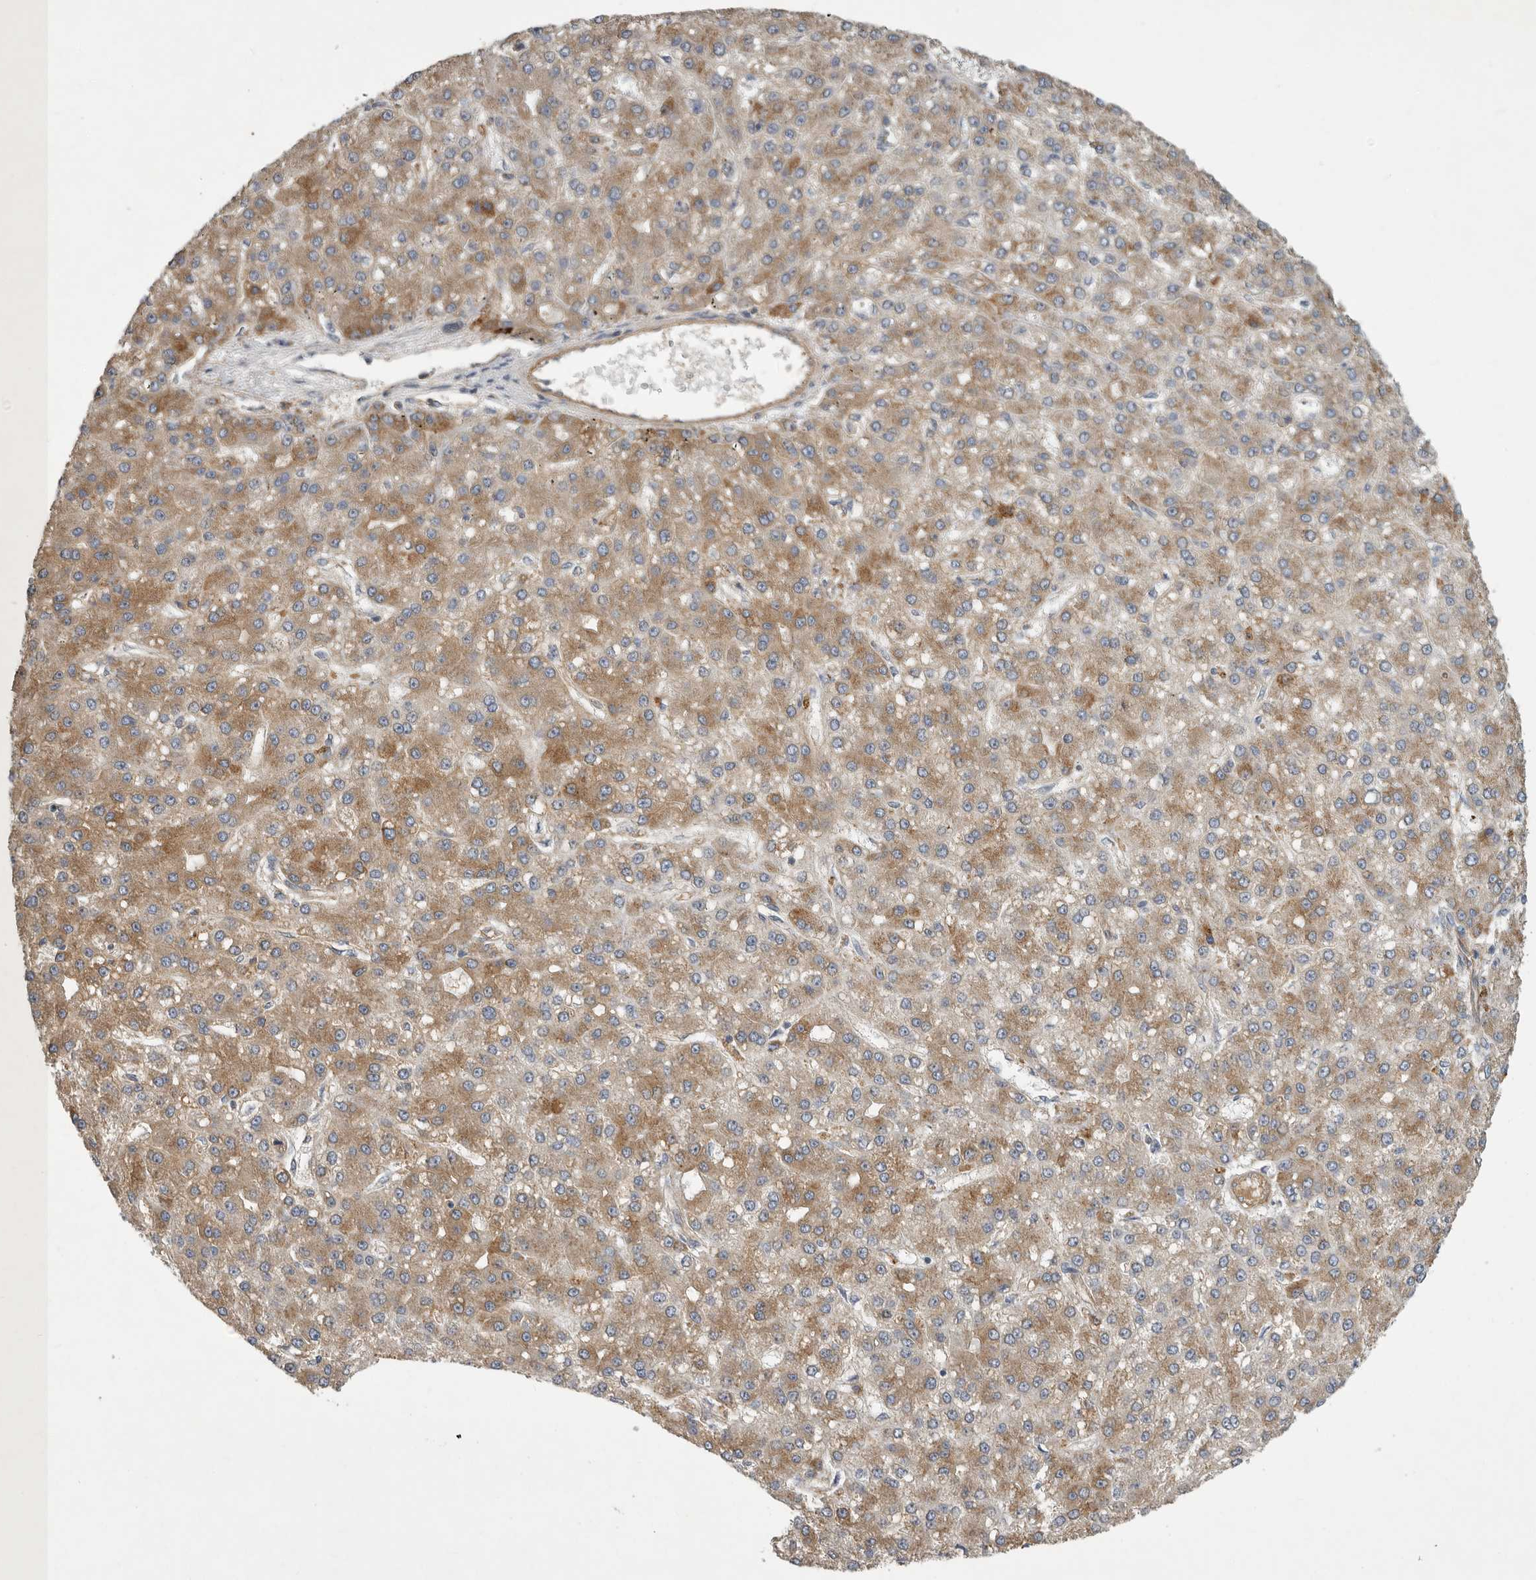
{"staining": {"intensity": "moderate", "quantity": ">75%", "location": "cytoplasmic/membranous"}, "tissue": "liver cancer", "cell_type": "Tumor cells", "image_type": "cancer", "snomed": [{"axis": "morphology", "description": "Carcinoma, Hepatocellular, NOS"}, {"axis": "topography", "description": "Liver"}], "caption": "Protein staining by IHC reveals moderate cytoplasmic/membranous positivity in approximately >75% of tumor cells in liver cancer.", "gene": "MLPH", "patient": {"sex": "male", "age": 67}}